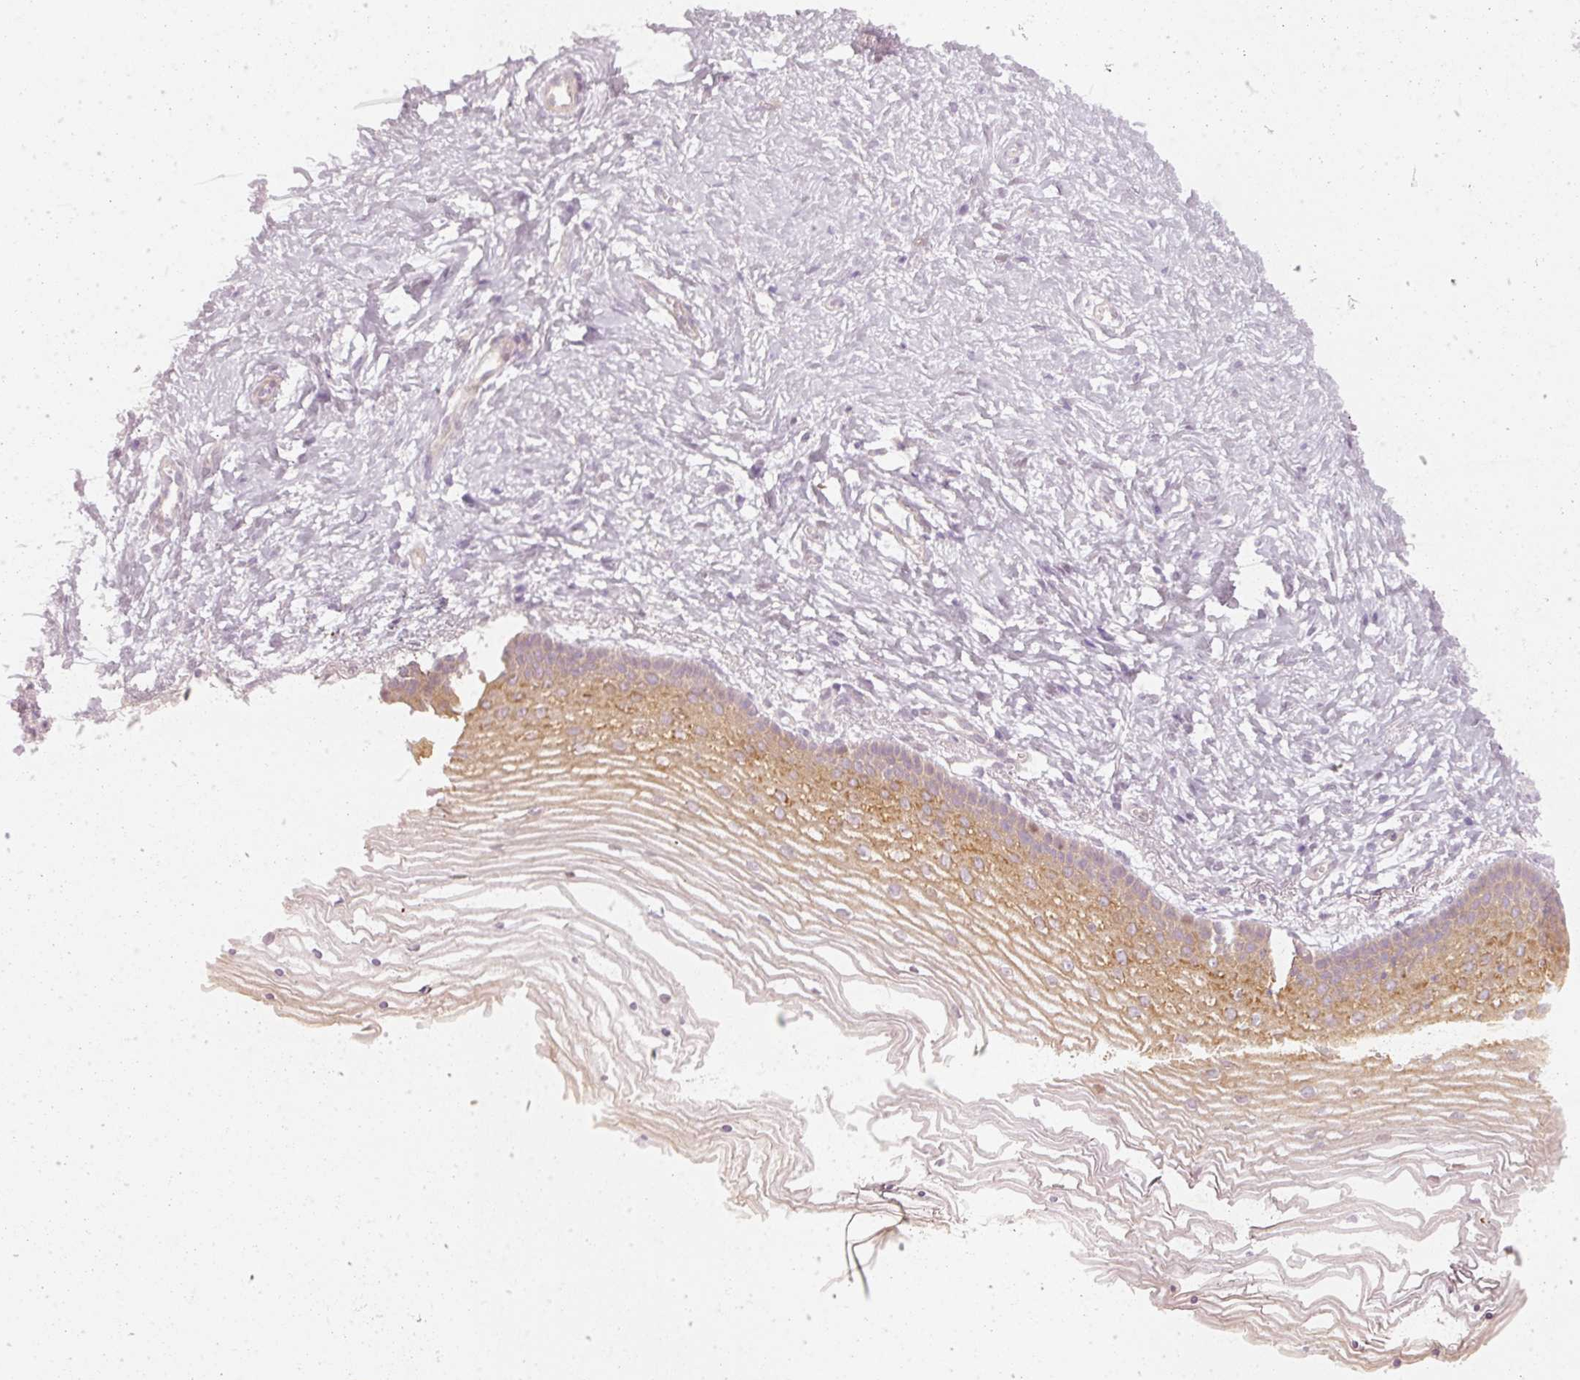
{"staining": {"intensity": "moderate", "quantity": "25%-75%", "location": "cytoplasmic/membranous"}, "tissue": "vagina", "cell_type": "Squamous epithelial cells", "image_type": "normal", "snomed": [{"axis": "morphology", "description": "Normal tissue, NOS"}, {"axis": "topography", "description": "Vagina"}], "caption": "Immunohistochemical staining of benign vagina exhibits moderate cytoplasmic/membranous protein staining in approximately 25%-75% of squamous epithelial cells.", "gene": "DAPP1", "patient": {"sex": "female", "age": 56}}